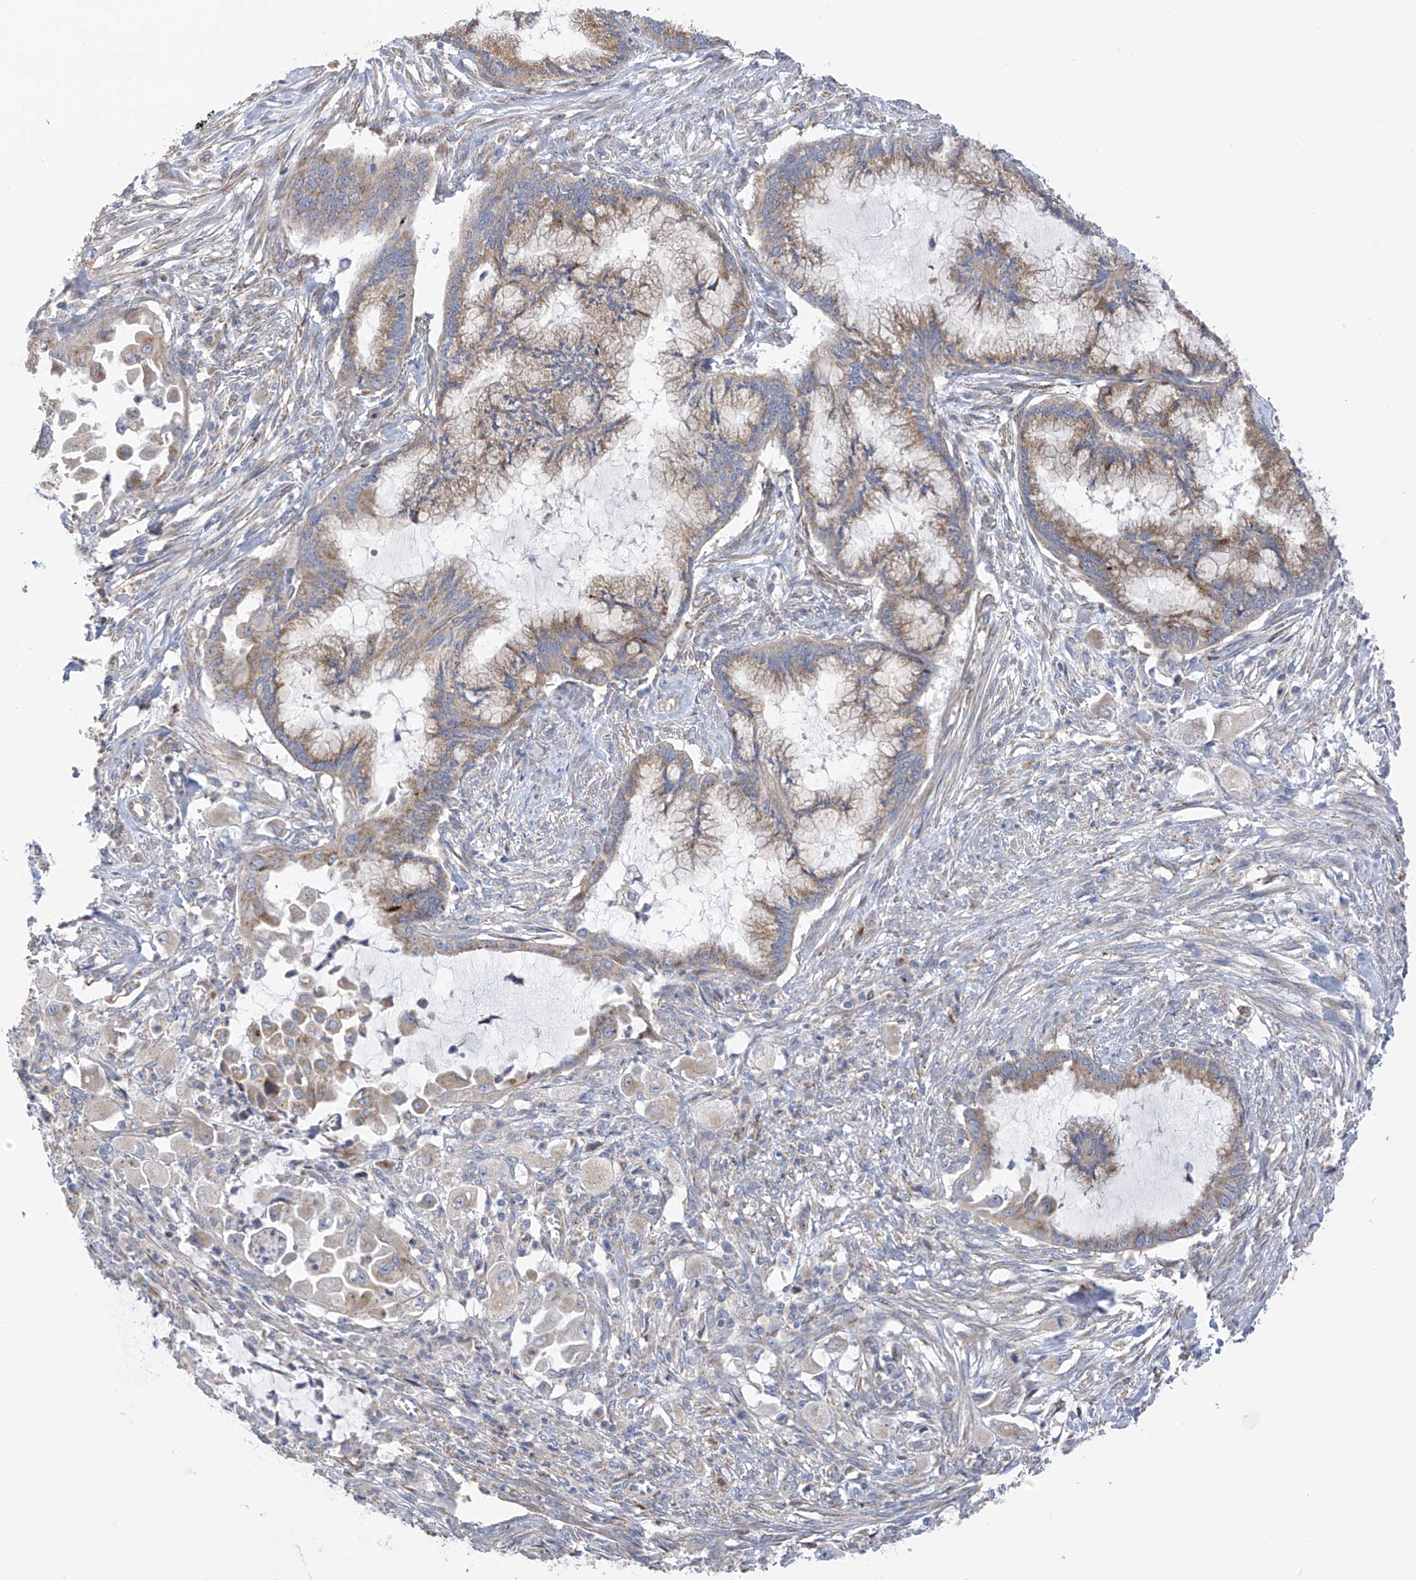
{"staining": {"intensity": "moderate", "quantity": "<25%", "location": "cytoplasmic/membranous"}, "tissue": "endometrial cancer", "cell_type": "Tumor cells", "image_type": "cancer", "snomed": [{"axis": "morphology", "description": "Adenocarcinoma, NOS"}, {"axis": "topography", "description": "Endometrium"}], "caption": "Endometrial adenocarcinoma stained with immunohistochemistry shows moderate cytoplasmic/membranous positivity in about <25% of tumor cells.", "gene": "ITM2B", "patient": {"sex": "female", "age": 86}}